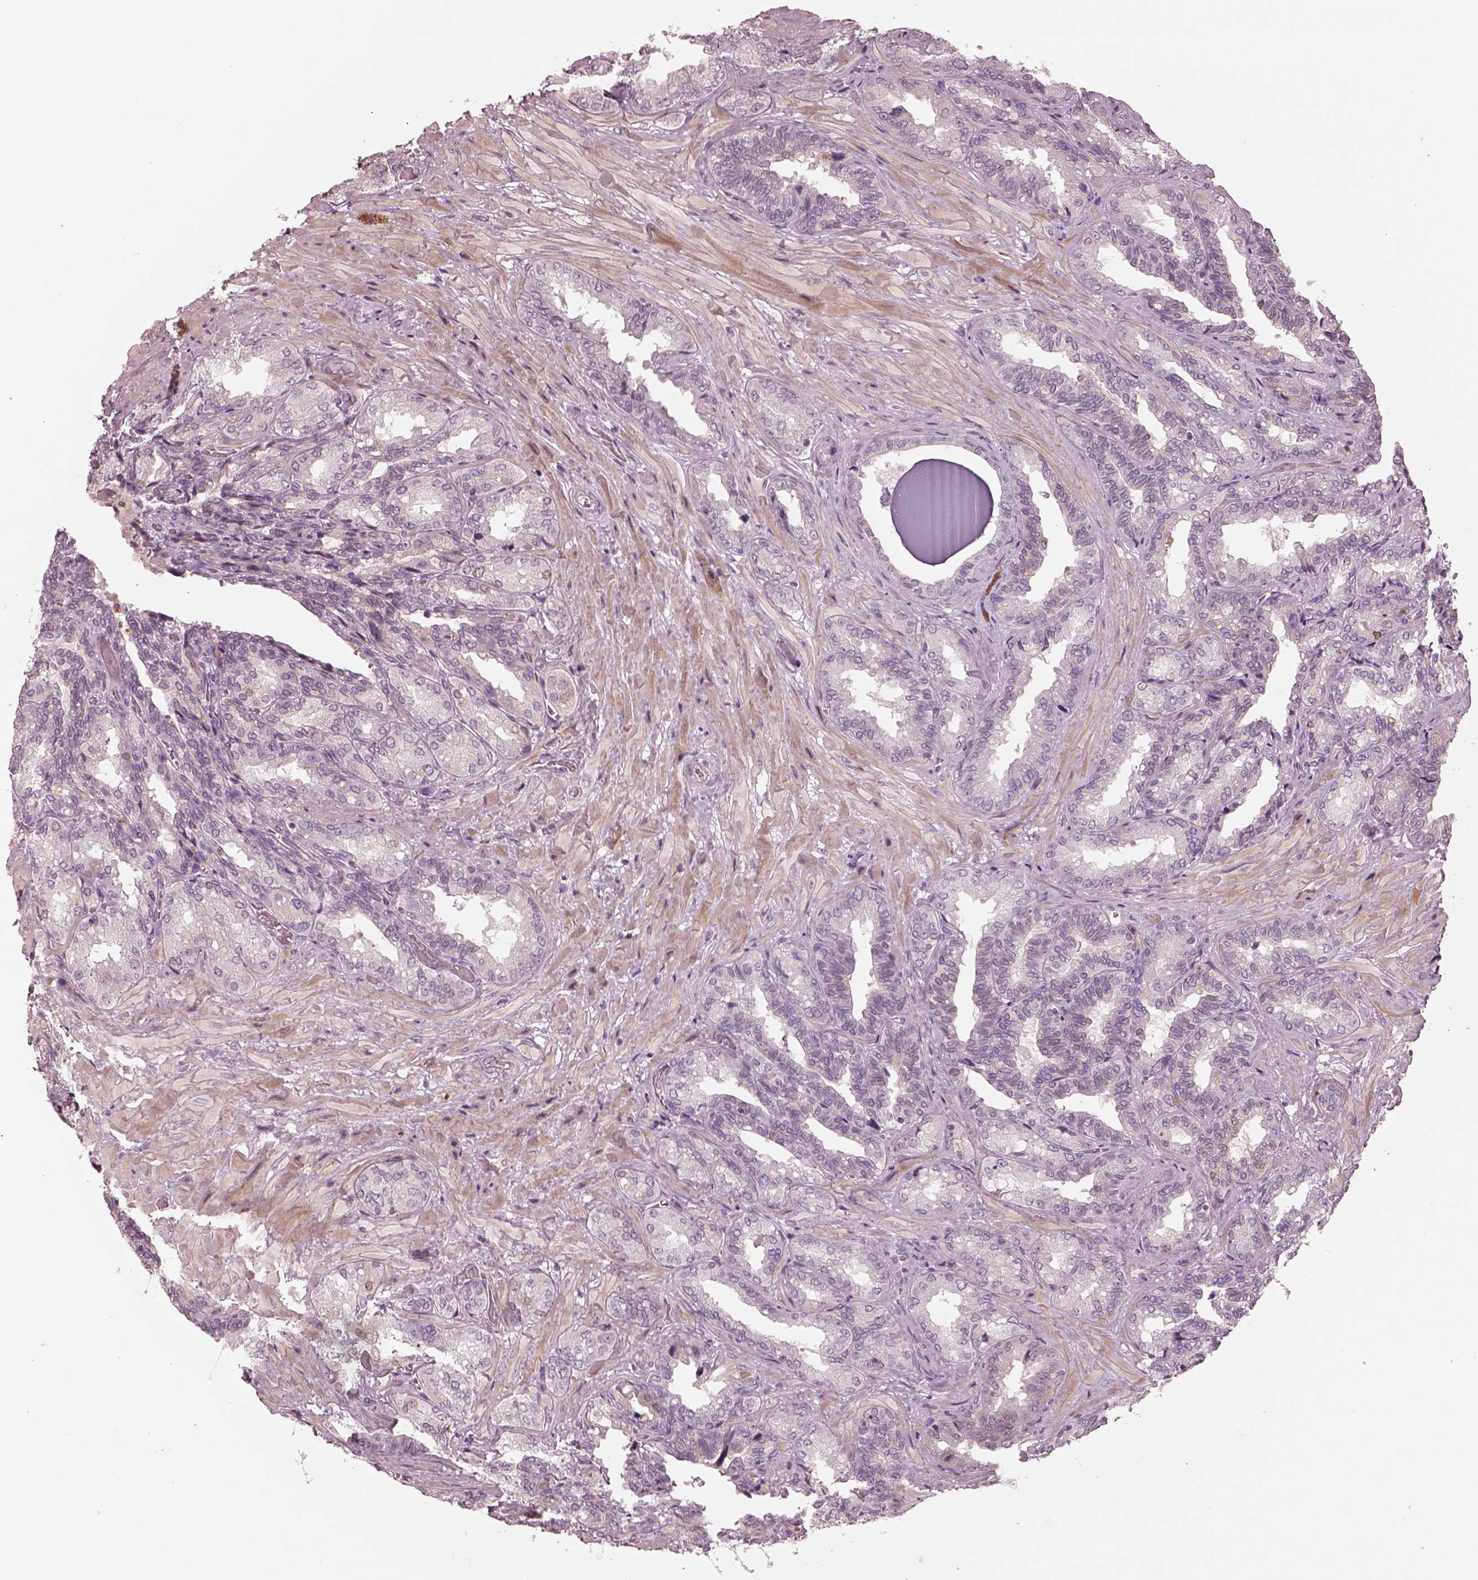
{"staining": {"intensity": "negative", "quantity": "none", "location": "none"}, "tissue": "seminal vesicle", "cell_type": "Glandular cells", "image_type": "normal", "snomed": [{"axis": "morphology", "description": "Normal tissue, NOS"}, {"axis": "topography", "description": "Seminal veicle"}], "caption": "Photomicrograph shows no protein expression in glandular cells of benign seminal vesicle.", "gene": "SDCBP2", "patient": {"sex": "male", "age": 68}}